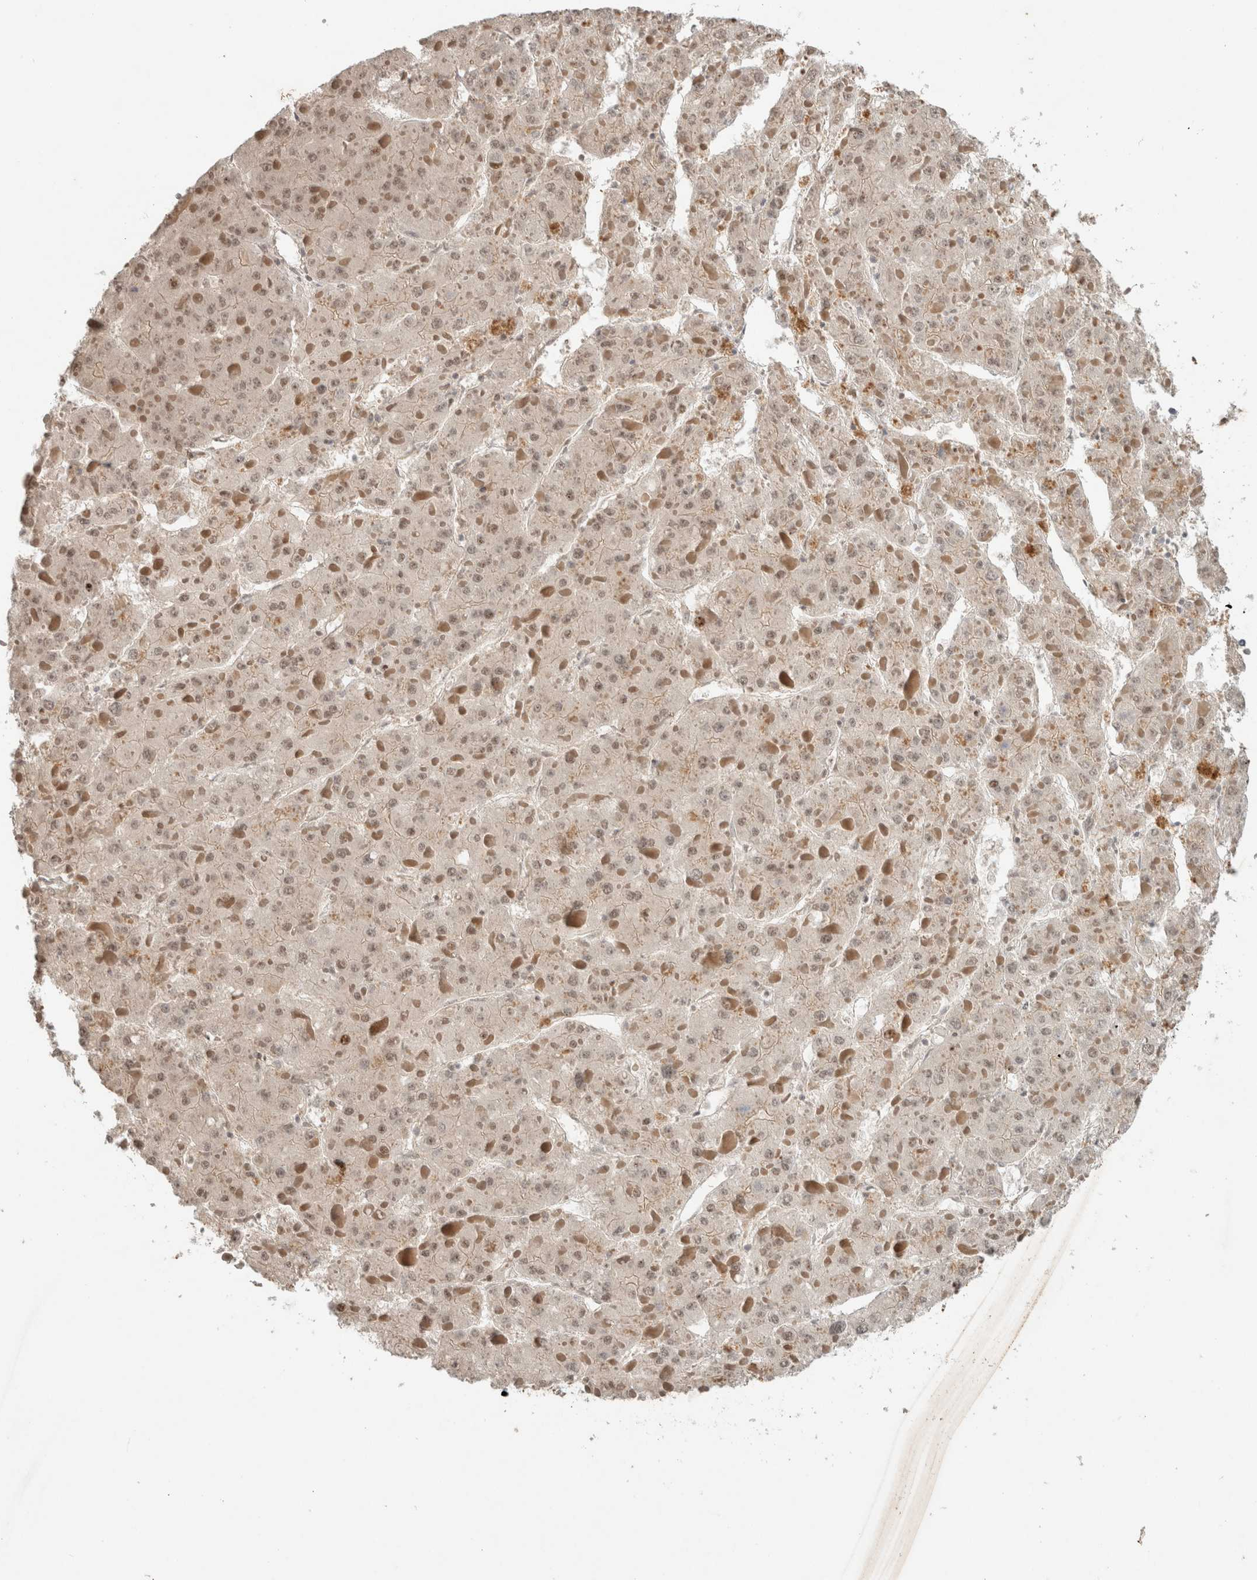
{"staining": {"intensity": "weak", "quantity": ">75%", "location": "cytoplasmic/membranous,nuclear"}, "tissue": "liver cancer", "cell_type": "Tumor cells", "image_type": "cancer", "snomed": [{"axis": "morphology", "description": "Carcinoma, Hepatocellular, NOS"}, {"axis": "topography", "description": "Liver"}], "caption": "Weak cytoplasmic/membranous and nuclear expression for a protein is identified in about >75% of tumor cells of liver cancer (hepatocellular carcinoma) using immunohistochemistry.", "gene": "CAAP1", "patient": {"sex": "female", "age": 73}}